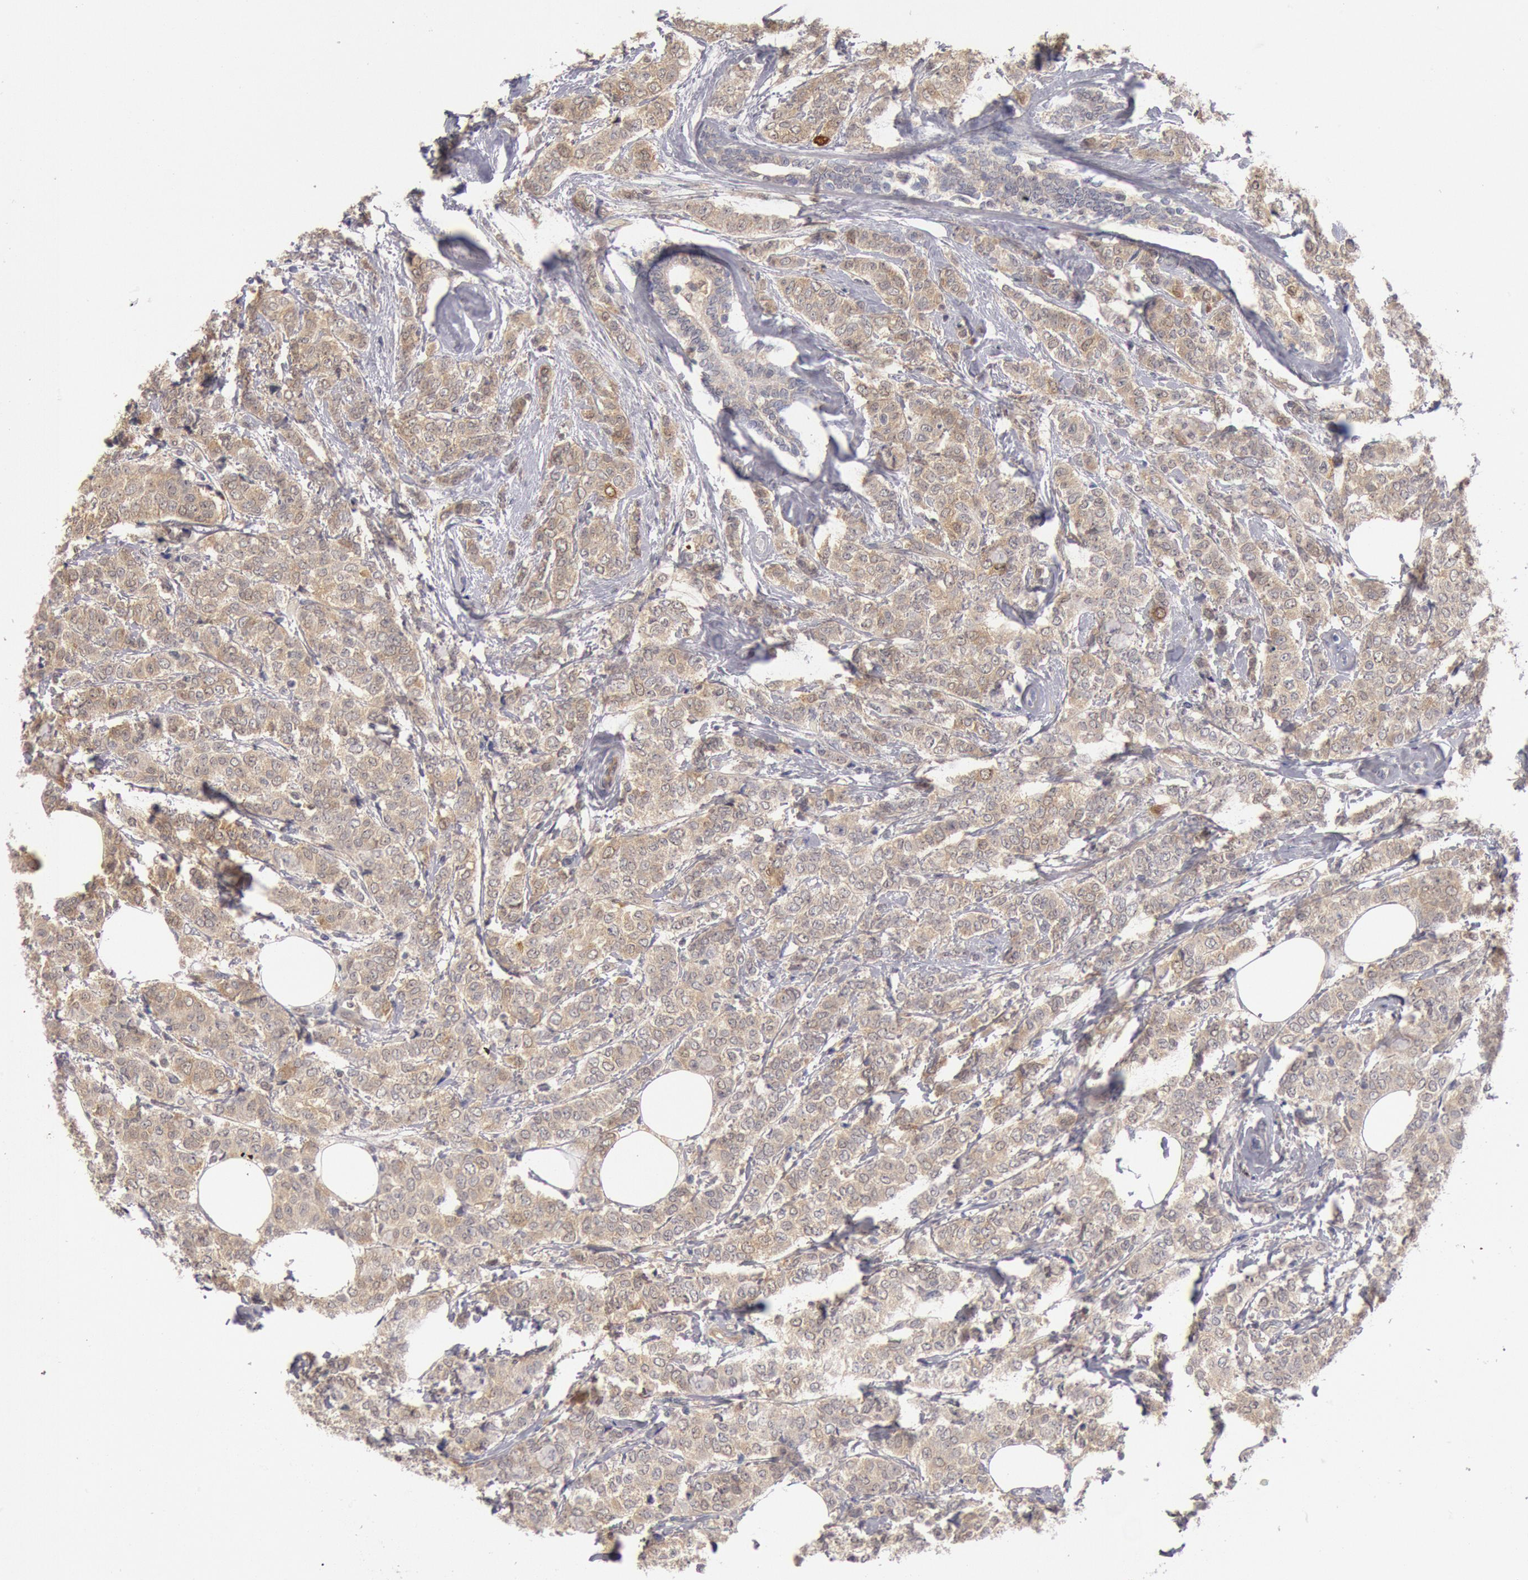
{"staining": {"intensity": "weak", "quantity": ">75%", "location": "cytoplasmic/membranous"}, "tissue": "breast cancer", "cell_type": "Tumor cells", "image_type": "cancer", "snomed": [{"axis": "morphology", "description": "Lobular carcinoma"}, {"axis": "topography", "description": "Breast"}], "caption": "This is an image of immunohistochemistry (IHC) staining of lobular carcinoma (breast), which shows weak positivity in the cytoplasmic/membranous of tumor cells.", "gene": "DNAJA1", "patient": {"sex": "female", "age": 60}}